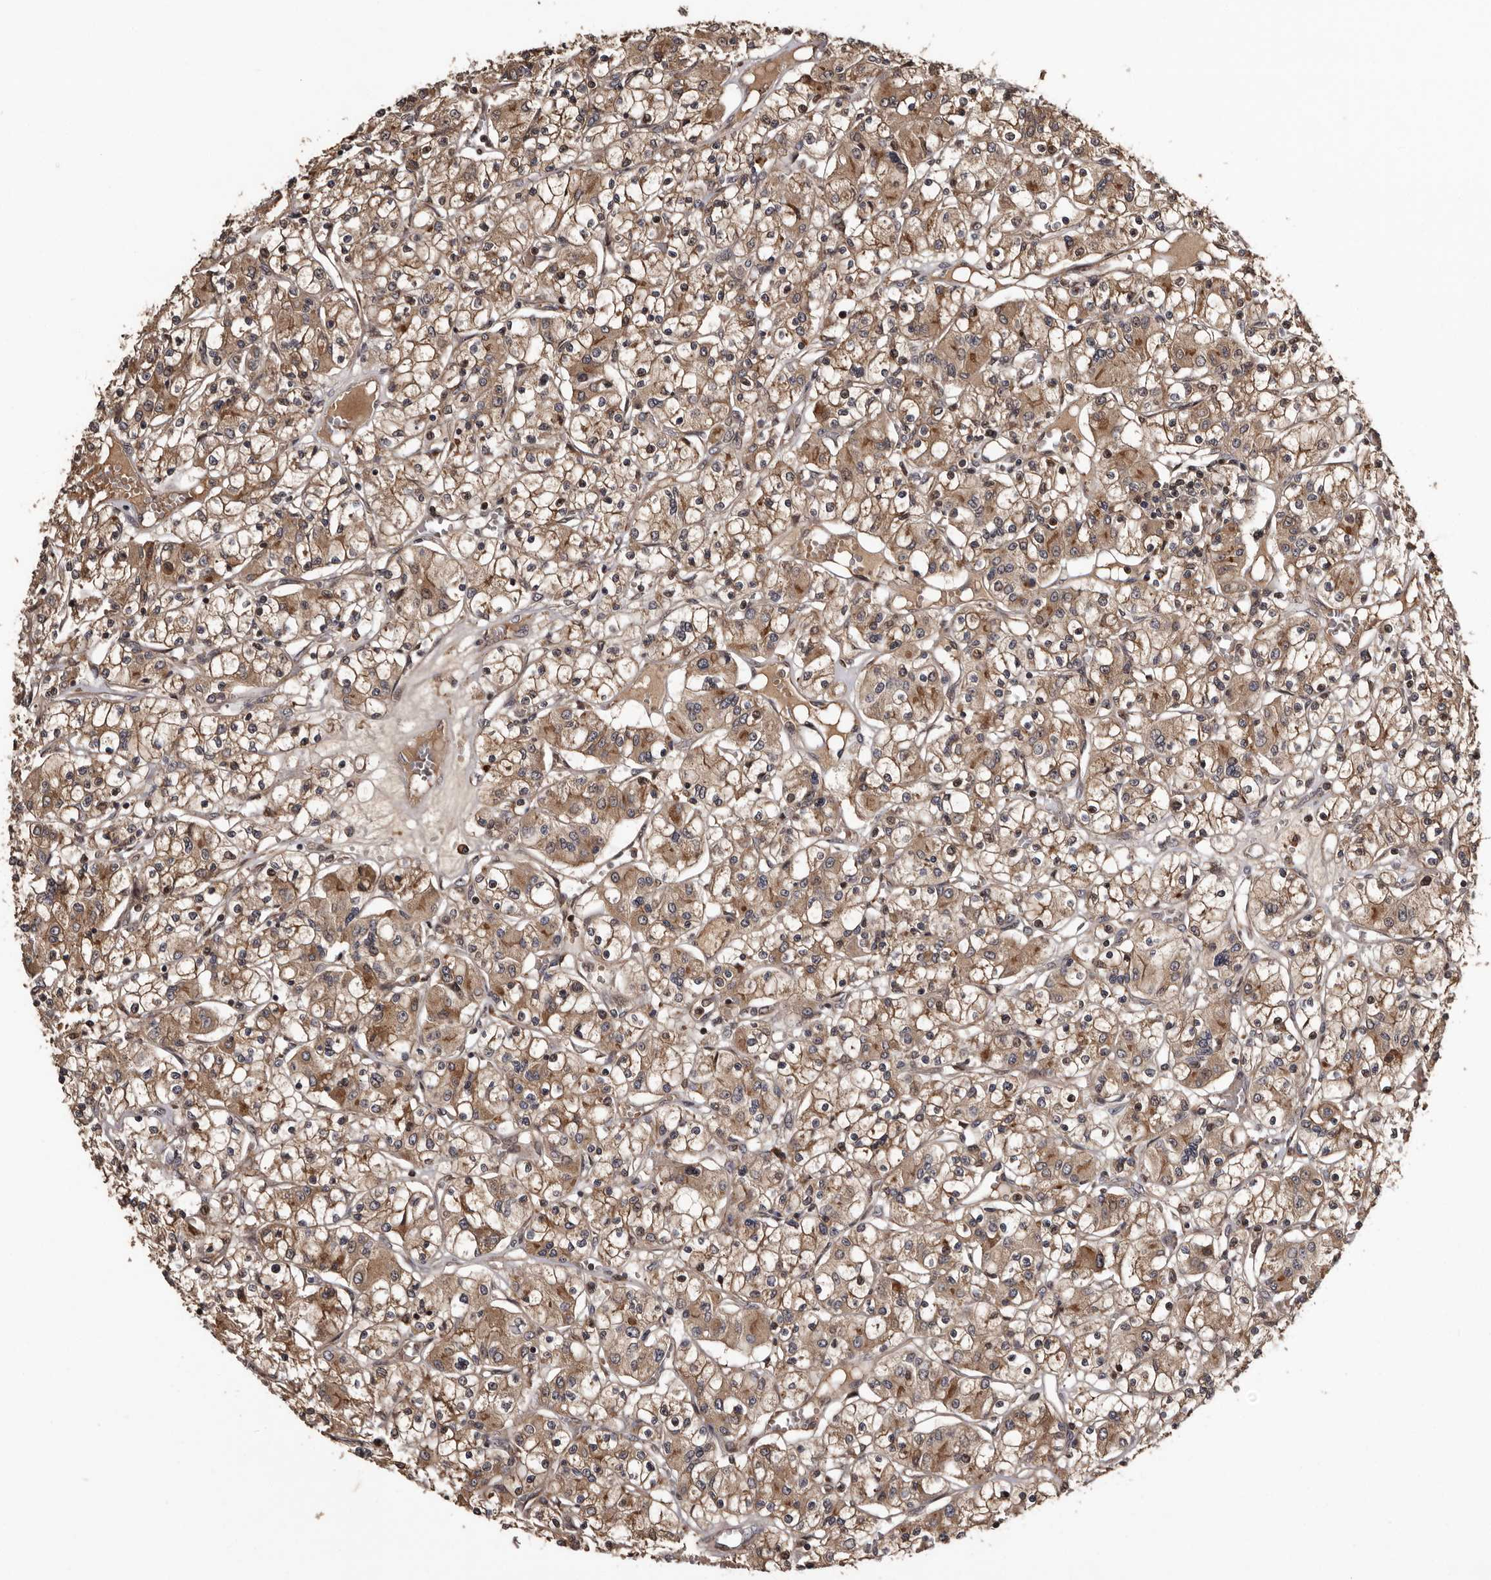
{"staining": {"intensity": "moderate", "quantity": ">75%", "location": "cytoplasmic/membranous"}, "tissue": "renal cancer", "cell_type": "Tumor cells", "image_type": "cancer", "snomed": [{"axis": "morphology", "description": "Adenocarcinoma, NOS"}, {"axis": "topography", "description": "Kidney"}], "caption": "Immunohistochemical staining of renal cancer (adenocarcinoma) demonstrates medium levels of moderate cytoplasmic/membranous staining in about >75% of tumor cells.", "gene": "SERTAD4", "patient": {"sex": "female", "age": 59}}